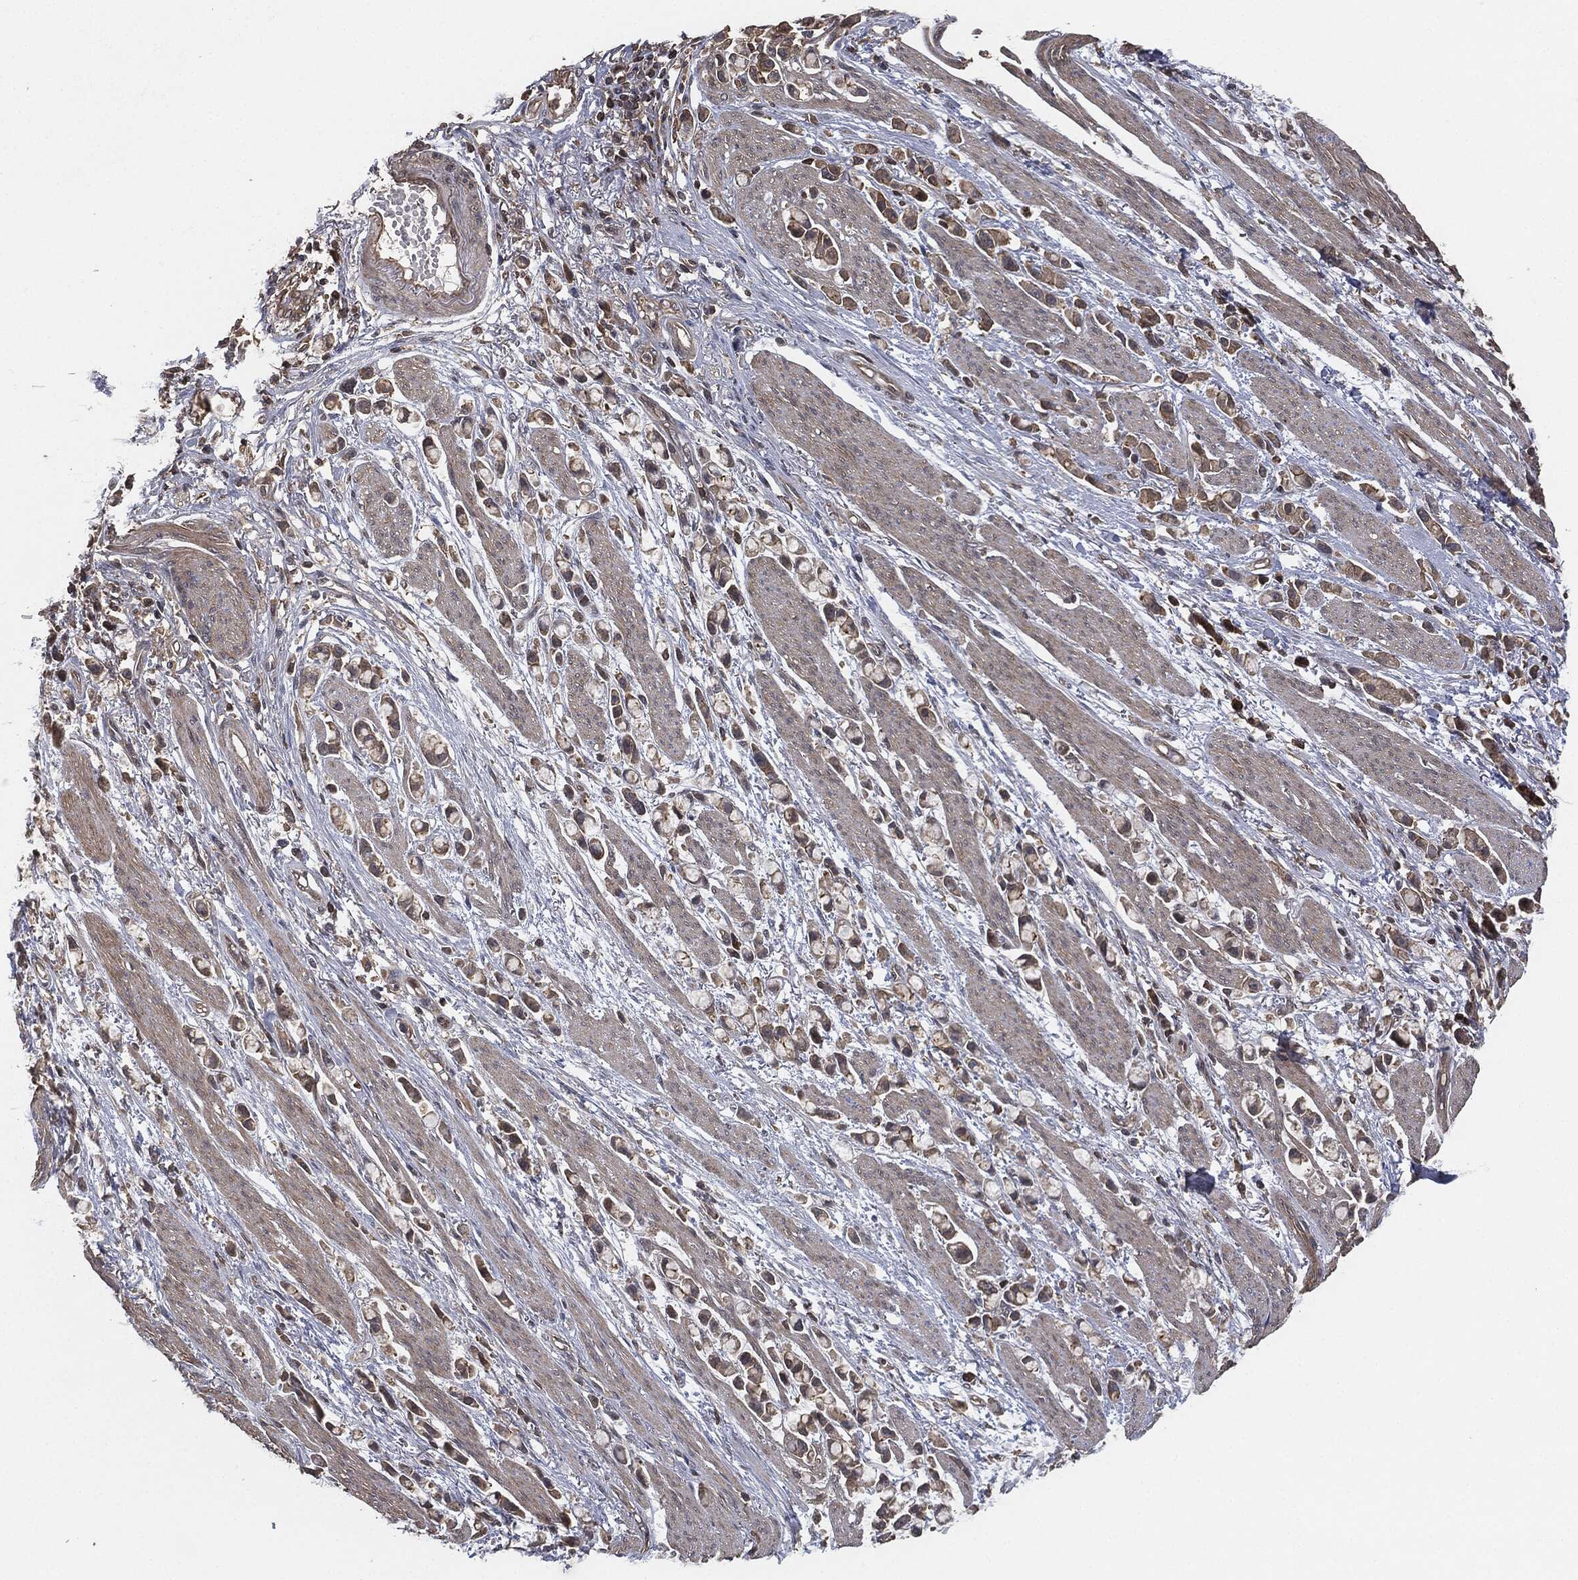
{"staining": {"intensity": "weak", "quantity": "25%-75%", "location": "cytoplasmic/membranous"}, "tissue": "stomach cancer", "cell_type": "Tumor cells", "image_type": "cancer", "snomed": [{"axis": "morphology", "description": "Adenocarcinoma, NOS"}, {"axis": "topography", "description": "Stomach"}], "caption": "Immunohistochemistry staining of stomach adenocarcinoma, which displays low levels of weak cytoplasmic/membranous positivity in approximately 25%-75% of tumor cells indicating weak cytoplasmic/membranous protein expression. The staining was performed using DAB (brown) for protein detection and nuclei were counterstained in hematoxylin (blue).", "gene": "ERBIN", "patient": {"sex": "female", "age": 81}}